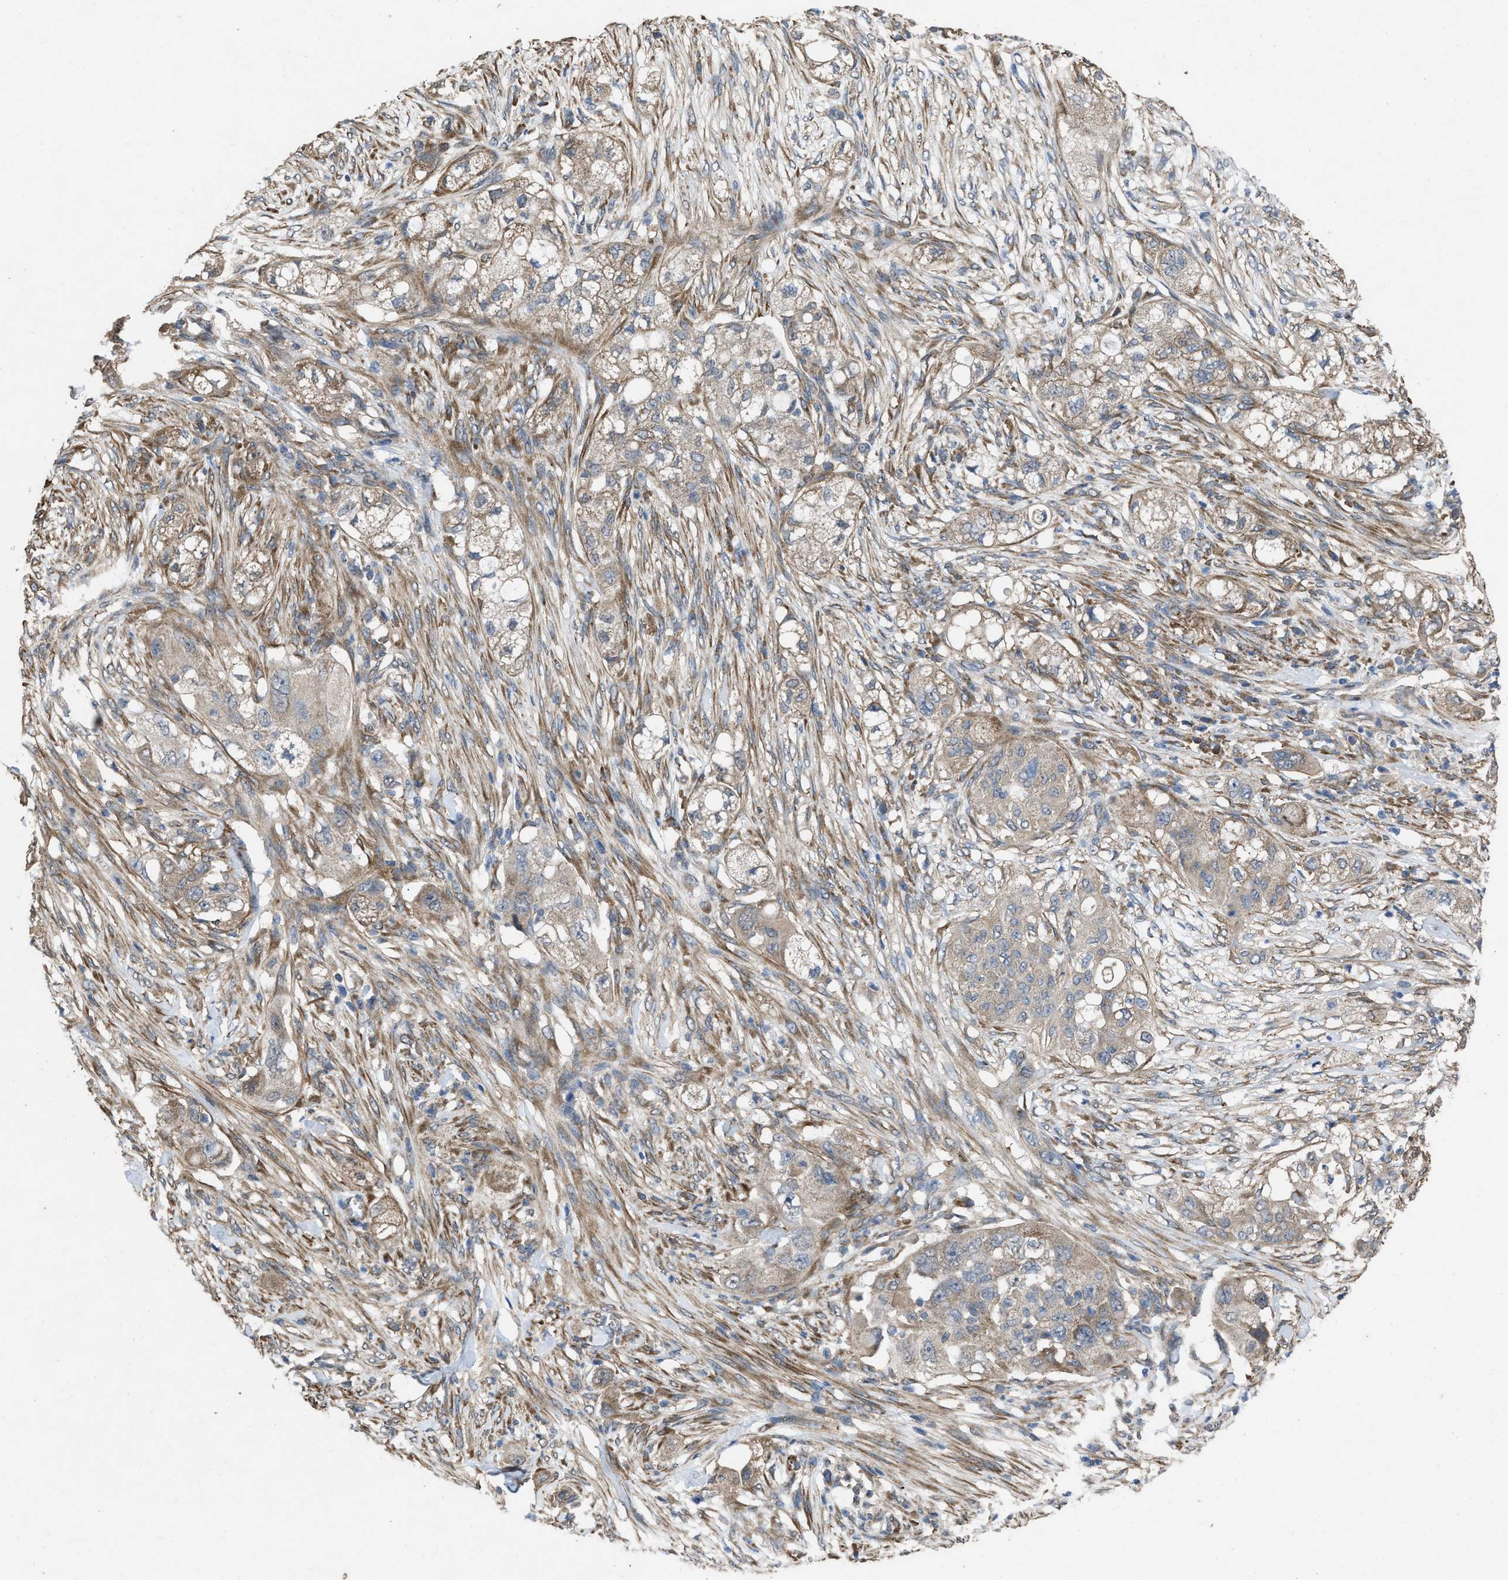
{"staining": {"intensity": "weak", "quantity": ">75%", "location": "cytoplasmic/membranous"}, "tissue": "pancreatic cancer", "cell_type": "Tumor cells", "image_type": "cancer", "snomed": [{"axis": "morphology", "description": "Adenocarcinoma, NOS"}, {"axis": "topography", "description": "Pancreas"}], "caption": "Immunohistochemistry (IHC) staining of pancreatic adenocarcinoma, which demonstrates low levels of weak cytoplasmic/membranous positivity in about >75% of tumor cells indicating weak cytoplasmic/membranous protein staining. The staining was performed using DAB (brown) for protein detection and nuclei were counterstained in hematoxylin (blue).", "gene": "ARL6", "patient": {"sex": "female", "age": 78}}